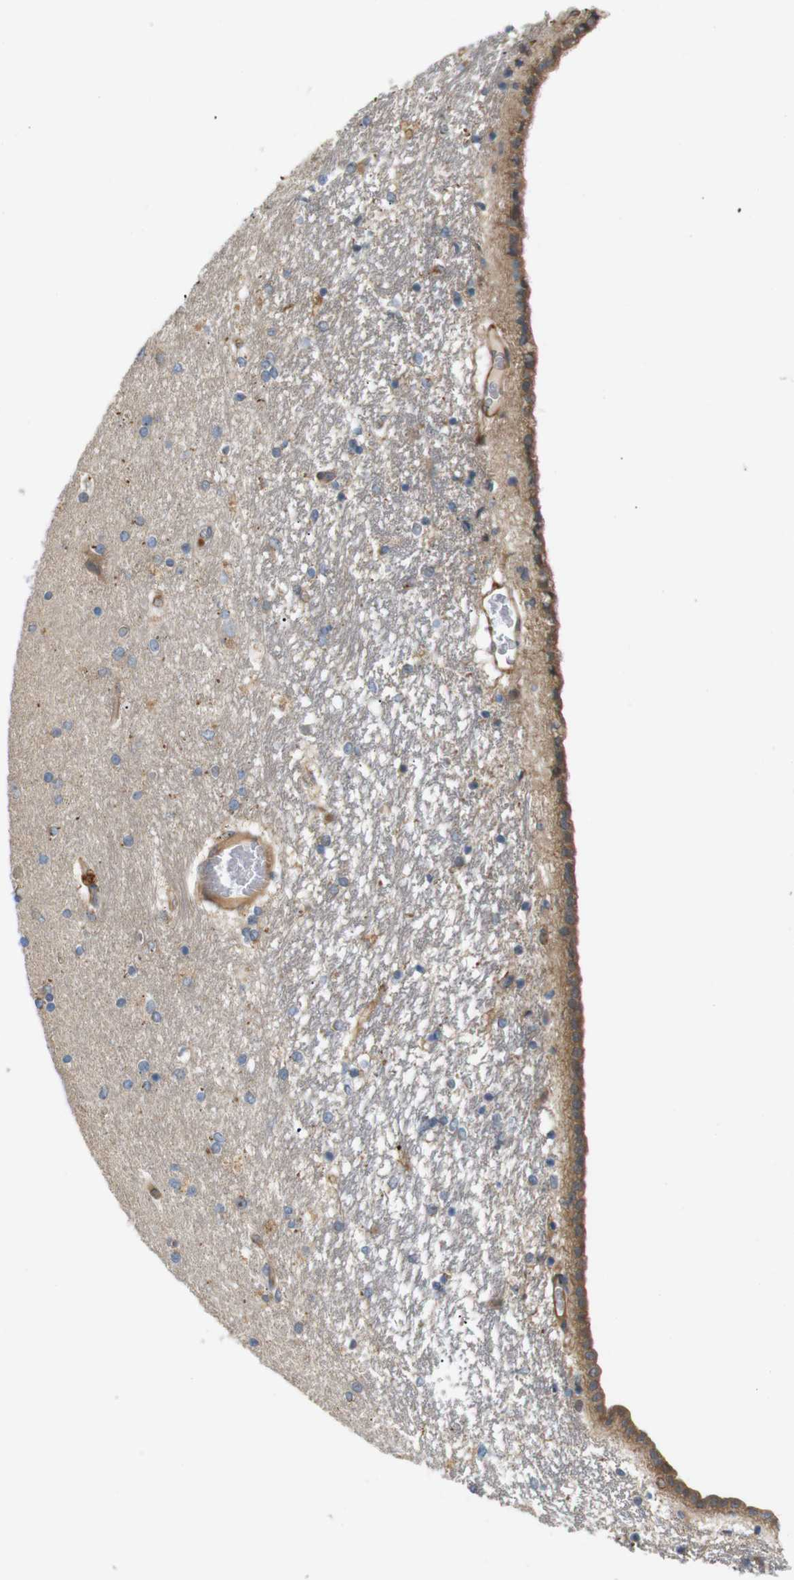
{"staining": {"intensity": "moderate", "quantity": "25%-75%", "location": "cytoplasmic/membranous"}, "tissue": "hippocampus", "cell_type": "Glial cells", "image_type": "normal", "snomed": [{"axis": "morphology", "description": "Normal tissue, NOS"}, {"axis": "topography", "description": "Hippocampus"}], "caption": "The micrograph displays staining of normal hippocampus, revealing moderate cytoplasmic/membranous protein positivity (brown color) within glial cells. The staining was performed using DAB (3,3'-diaminobenzidine), with brown indicating positive protein expression. Nuclei are stained blue with hematoxylin.", "gene": "RPTOR", "patient": {"sex": "female", "age": 54}}